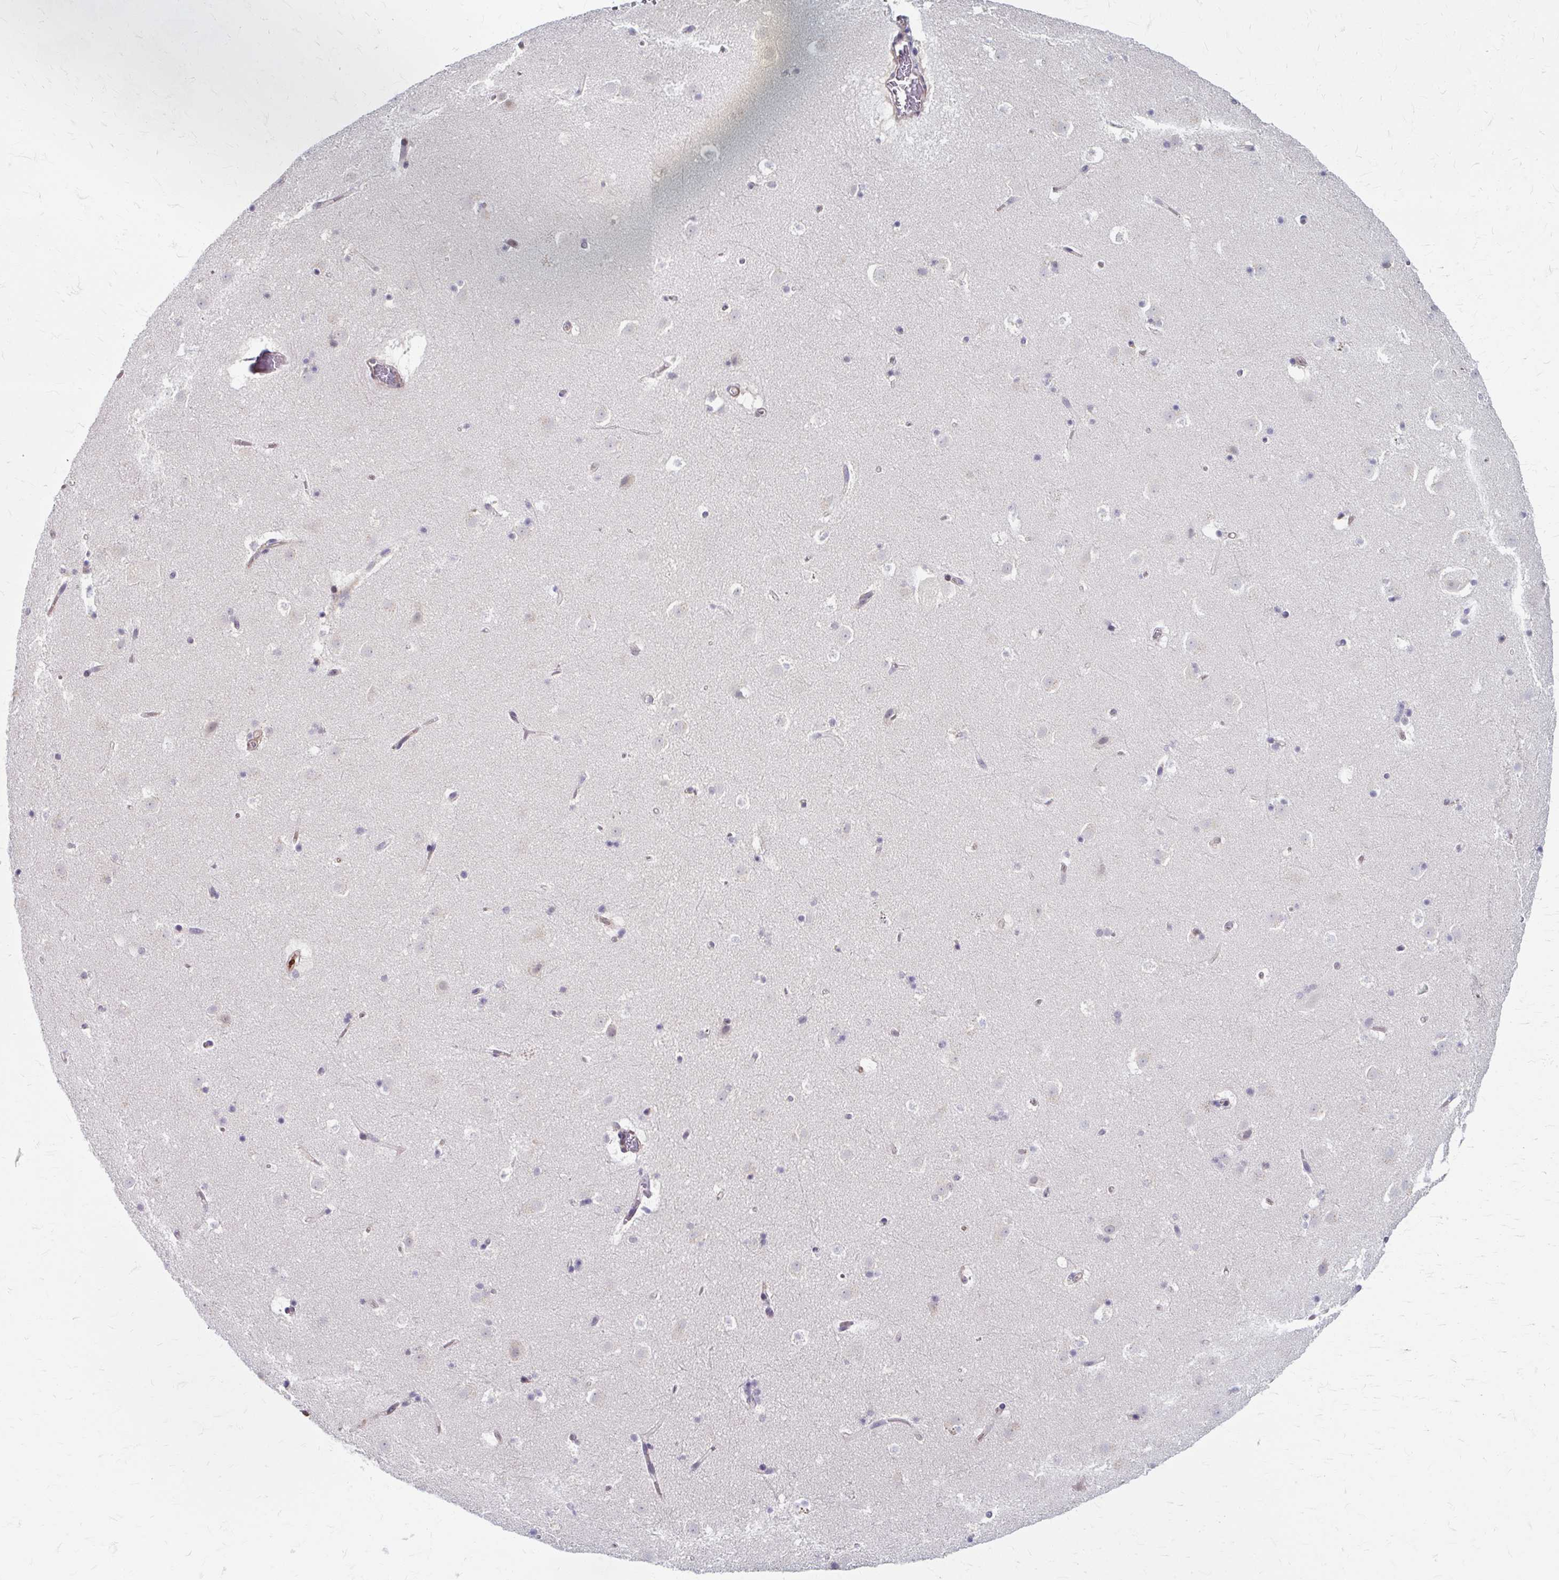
{"staining": {"intensity": "negative", "quantity": "none", "location": "none"}, "tissue": "caudate", "cell_type": "Glial cells", "image_type": "normal", "snomed": [{"axis": "morphology", "description": "Normal tissue, NOS"}, {"axis": "topography", "description": "Lateral ventricle wall"}], "caption": "A high-resolution histopathology image shows immunohistochemistry staining of benign caudate, which exhibits no significant expression in glial cells.", "gene": "ZNF555", "patient": {"sex": "male", "age": 37}}